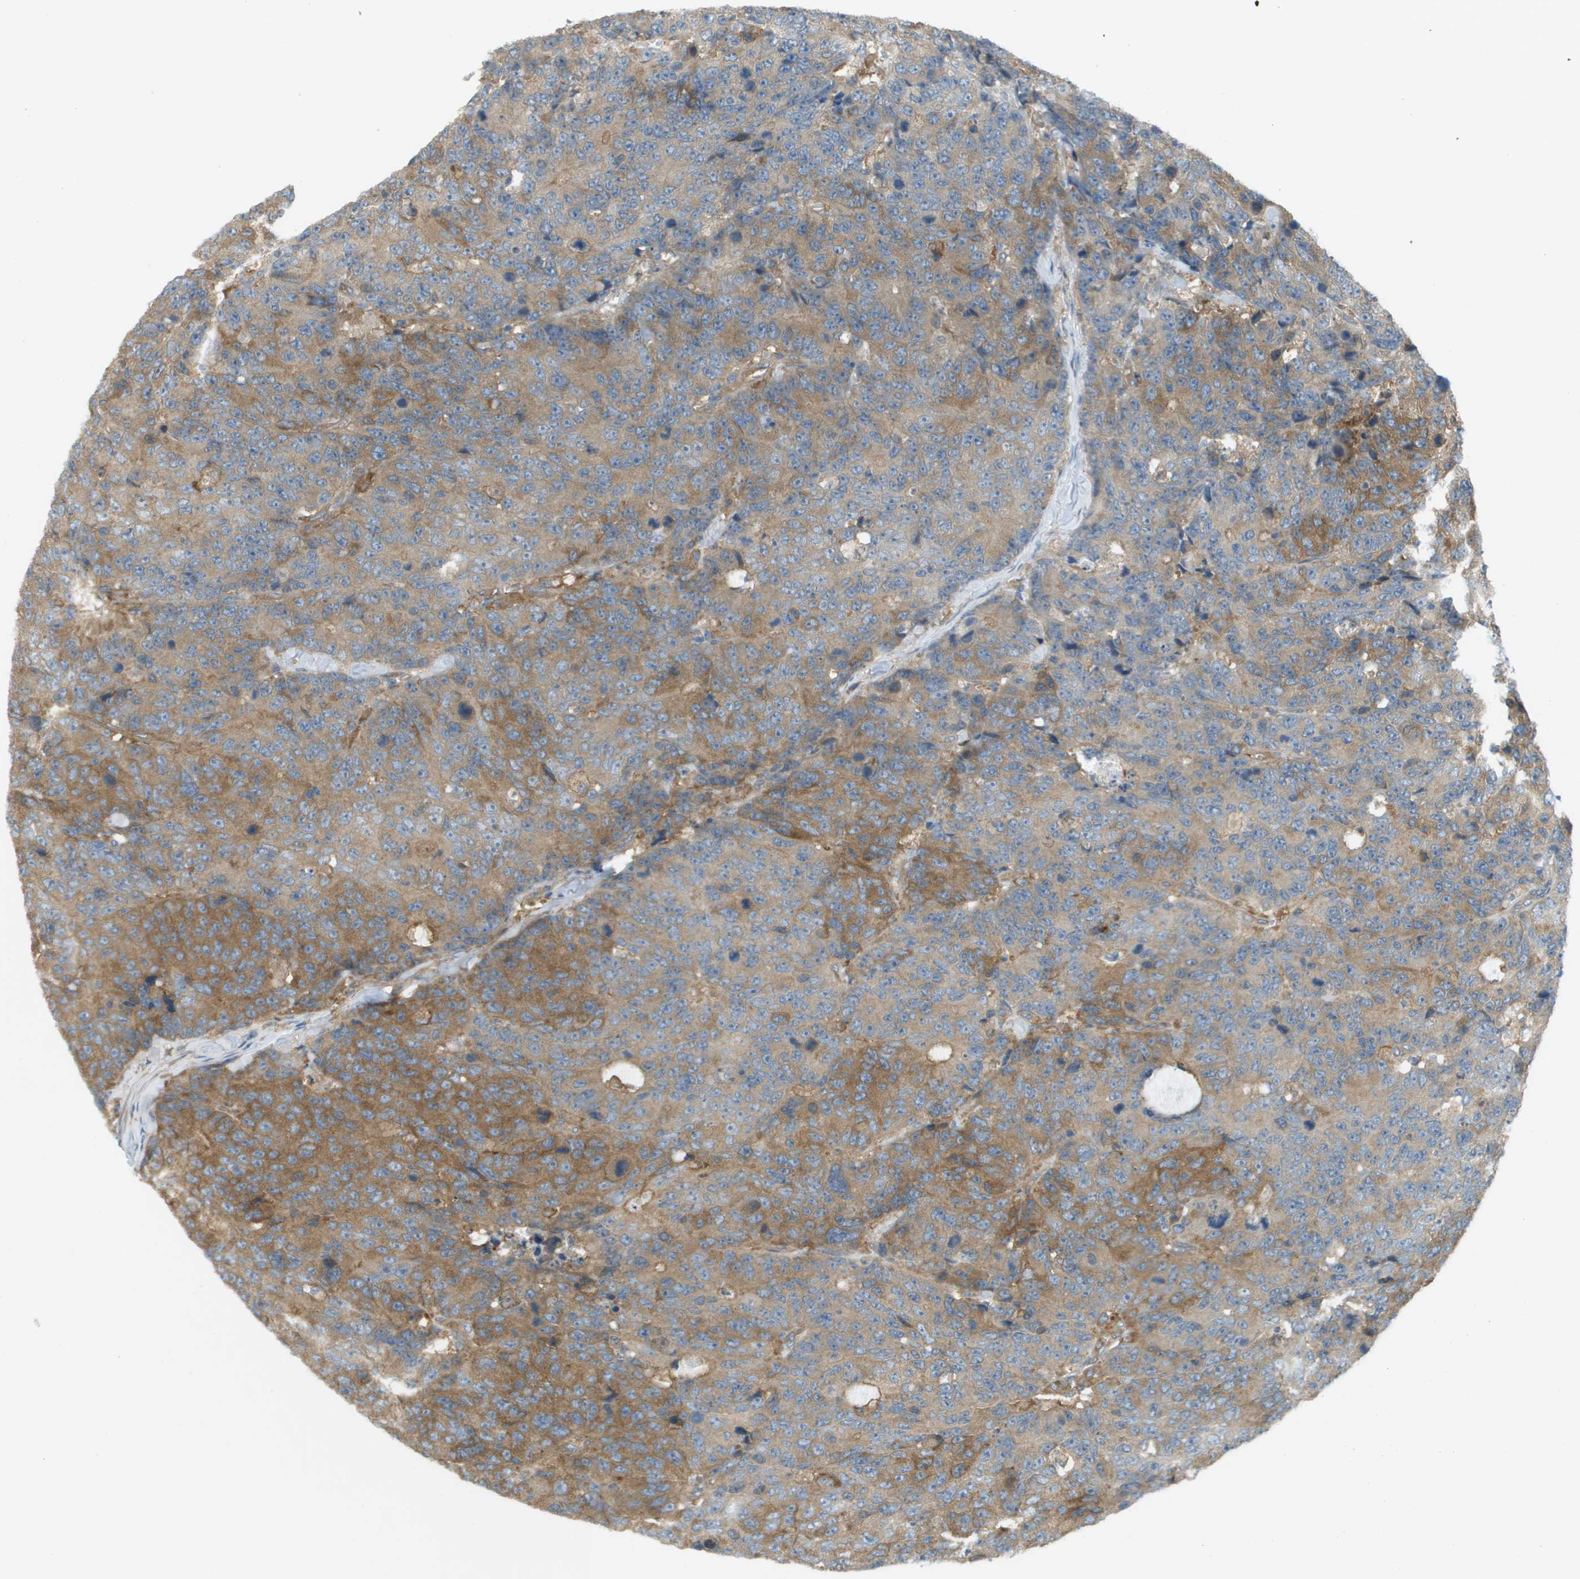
{"staining": {"intensity": "moderate", "quantity": ">75%", "location": "cytoplasmic/membranous"}, "tissue": "colorectal cancer", "cell_type": "Tumor cells", "image_type": "cancer", "snomed": [{"axis": "morphology", "description": "Adenocarcinoma, NOS"}, {"axis": "topography", "description": "Colon"}], "caption": "Immunohistochemistry (IHC) of human adenocarcinoma (colorectal) demonstrates medium levels of moderate cytoplasmic/membranous positivity in about >75% of tumor cells.", "gene": "CORO1B", "patient": {"sex": "female", "age": 86}}